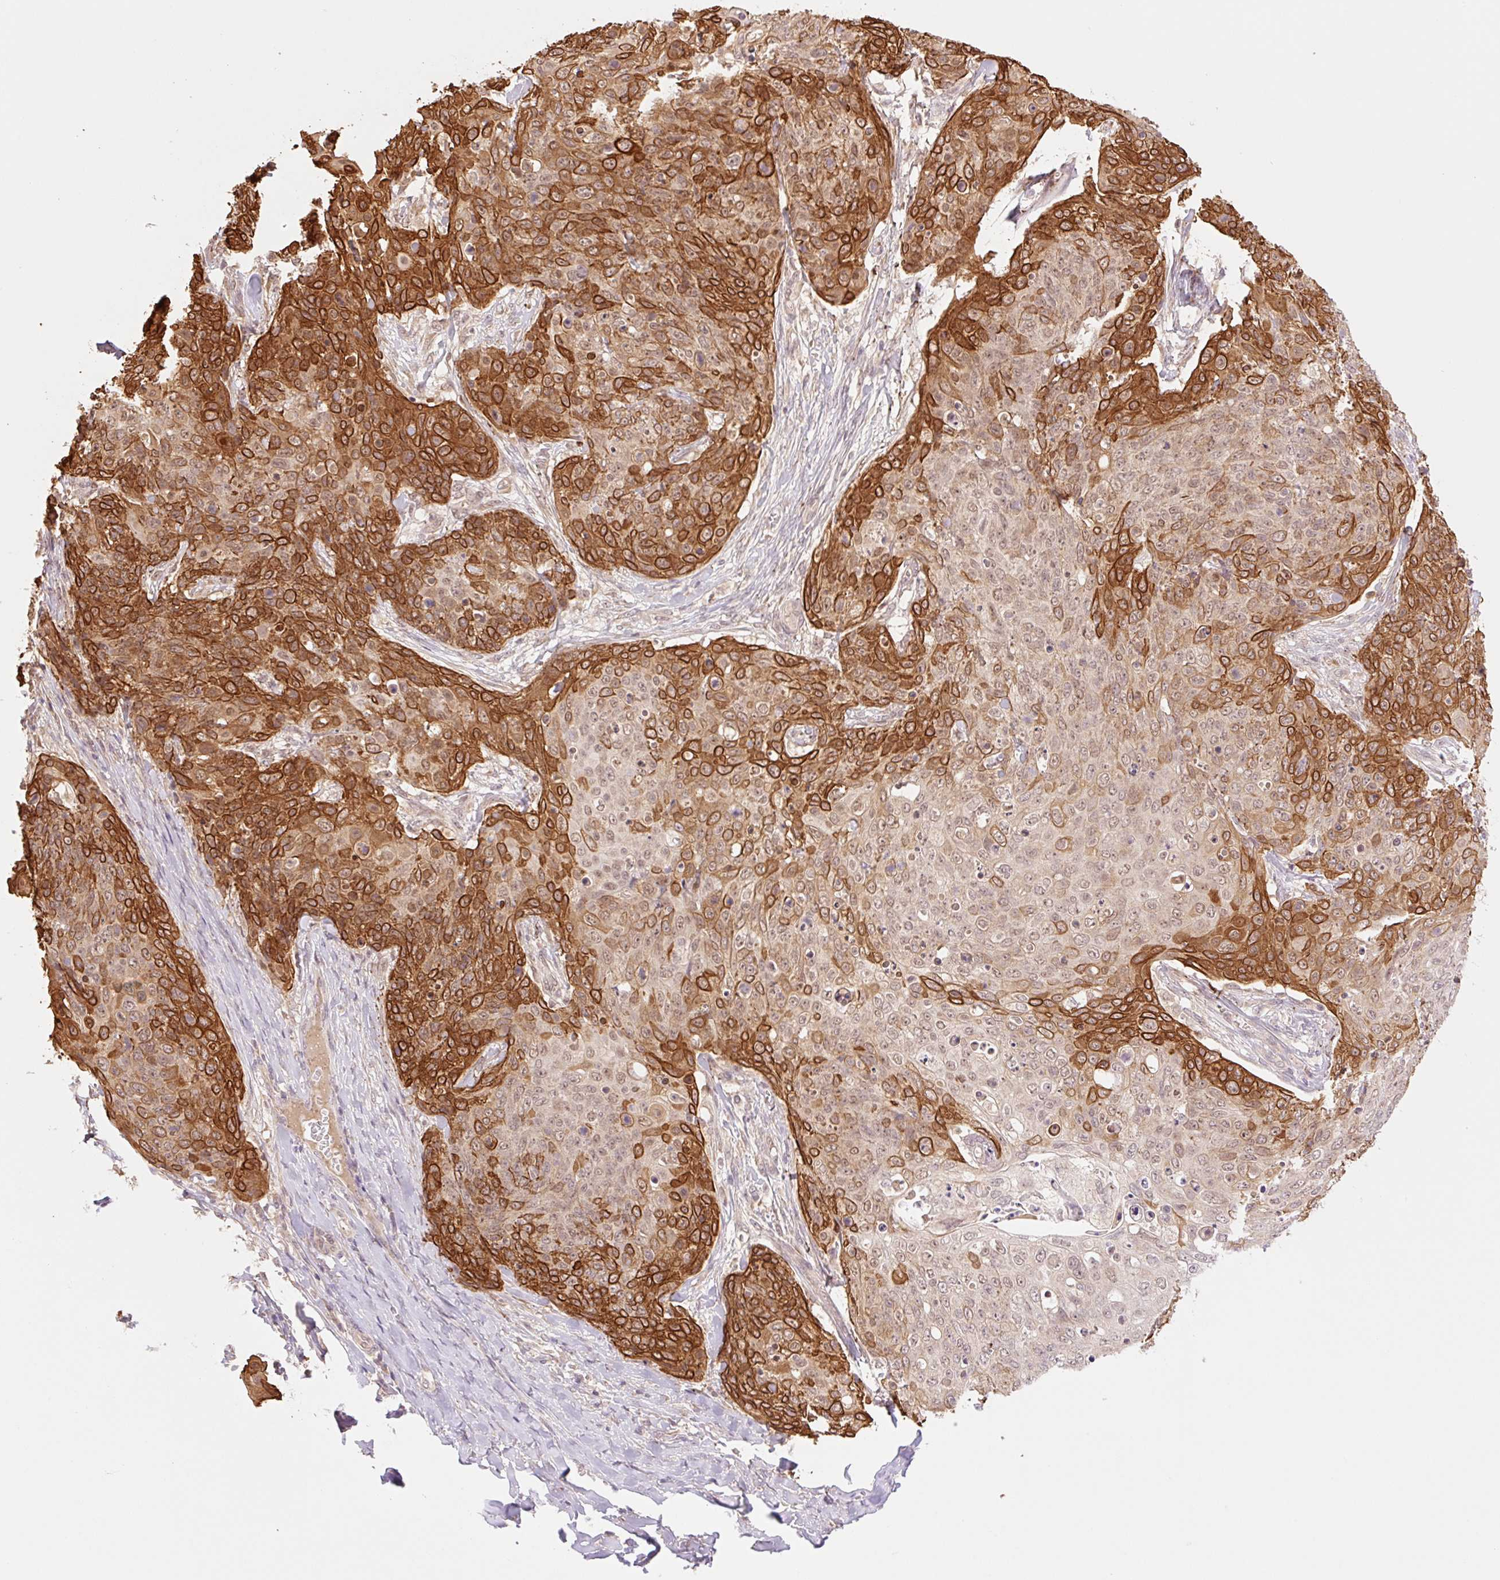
{"staining": {"intensity": "strong", "quantity": "25%-75%", "location": "cytoplasmic/membranous"}, "tissue": "skin cancer", "cell_type": "Tumor cells", "image_type": "cancer", "snomed": [{"axis": "morphology", "description": "Squamous cell carcinoma, NOS"}, {"axis": "topography", "description": "Skin"}, {"axis": "topography", "description": "Vulva"}], "caption": "There is high levels of strong cytoplasmic/membranous positivity in tumor cells of skin squamous cell carcinoma, as demonstrated by immunohistochemical staining (brown color).", "gene": "YJU2B", "patient": {"sex": "female", "age": 85}}